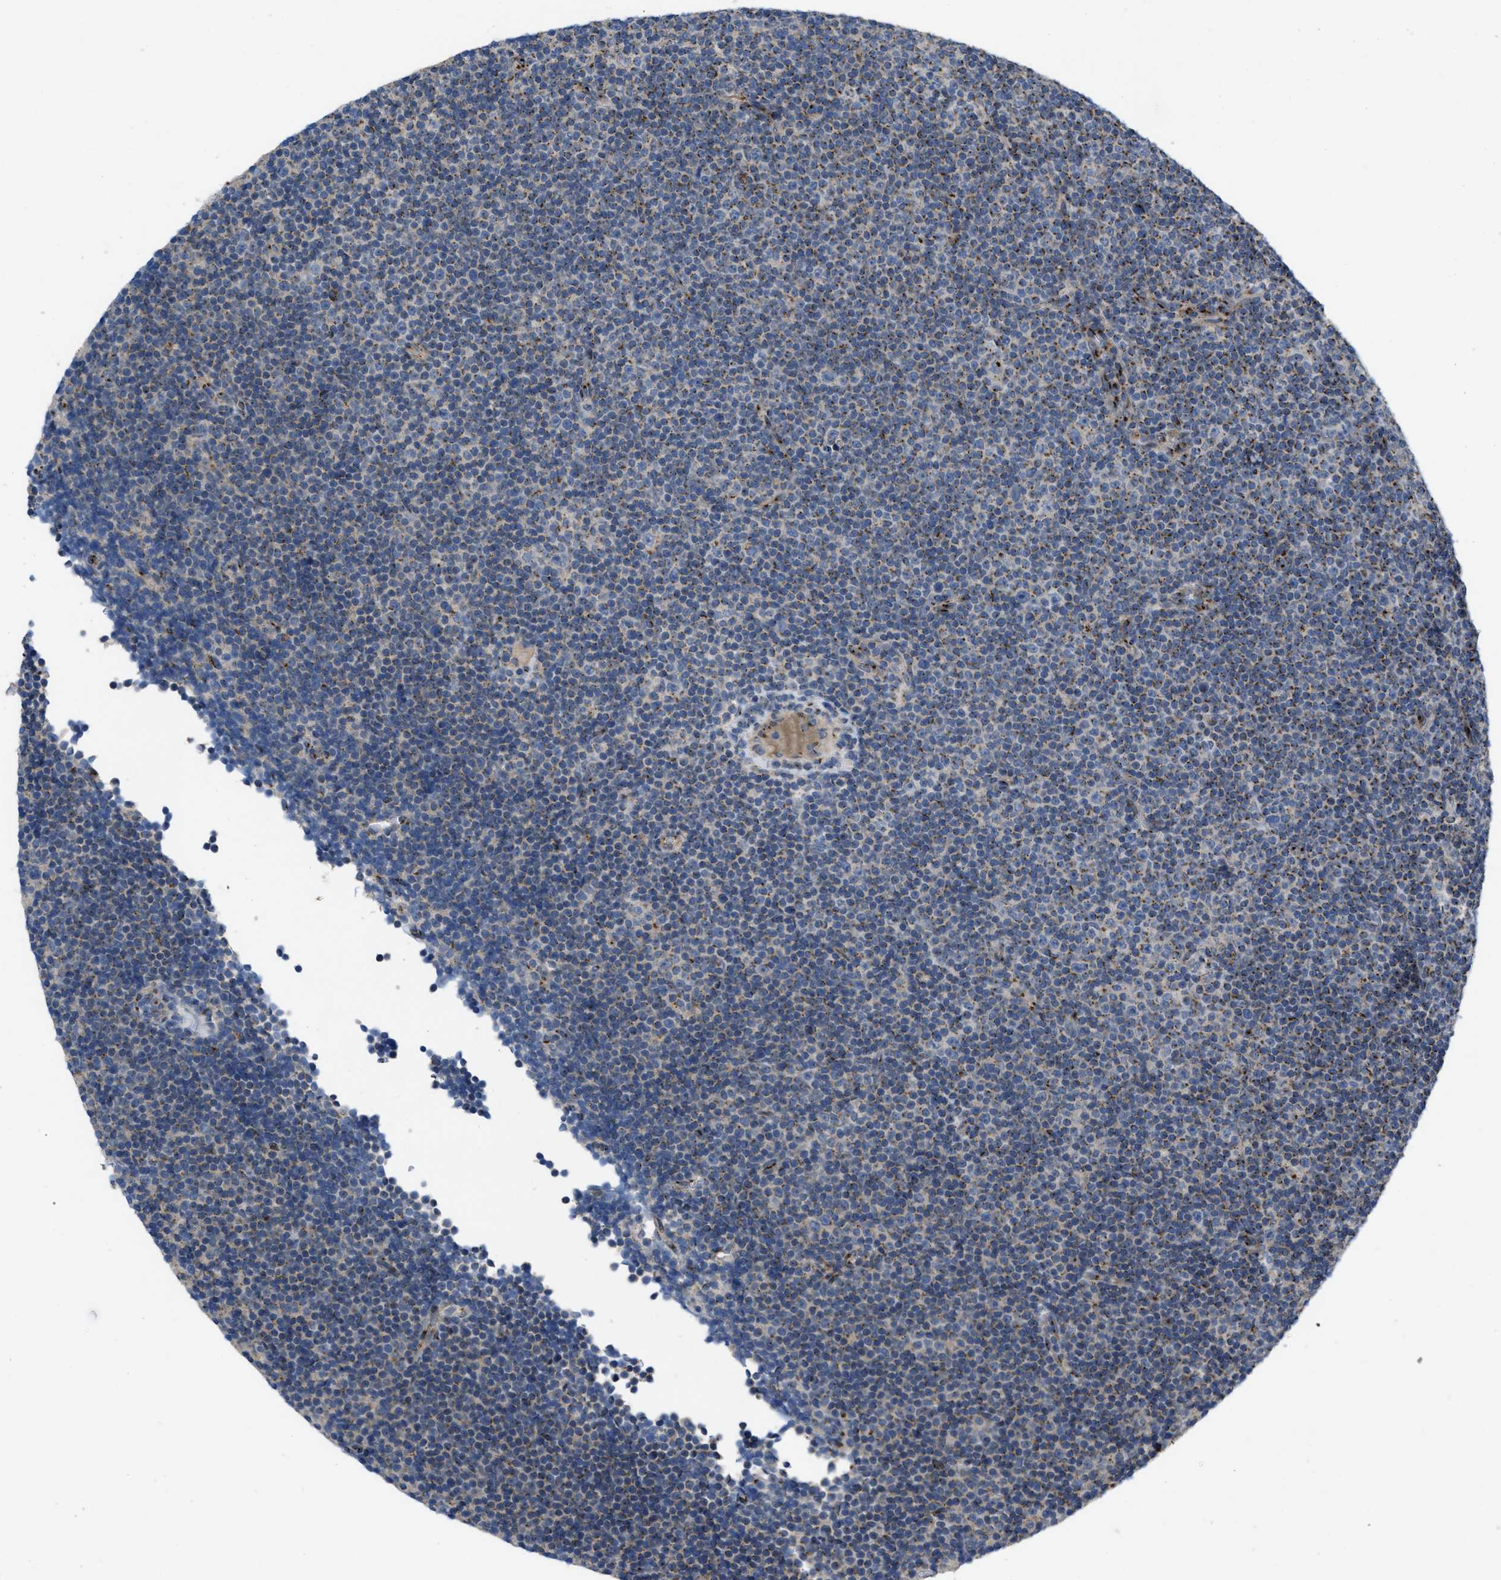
{"staining": {"intensity": "moderate", "quantity": "25%-75%", "location": "cytoplasmic/membranous"}, "tissue": "lymphoma", "cell_type": "Tumor cells", "image_type": "cancer", "snomed": [{"axis": "morphology", "description": "Malignant lymphoma, non-Hodgkin's type, Low grade"}, {"axis": "topography", "description": "Lymph node"}], "caption": "Immunohistochemical staining of human lymphoma reveals medium levels of moderate cytoplasmic/membranous protein positivity in approximately 25%-75% of tumor cells.", "gene": "ZNF70", "patient": {"sex": "female", "age": 67}}